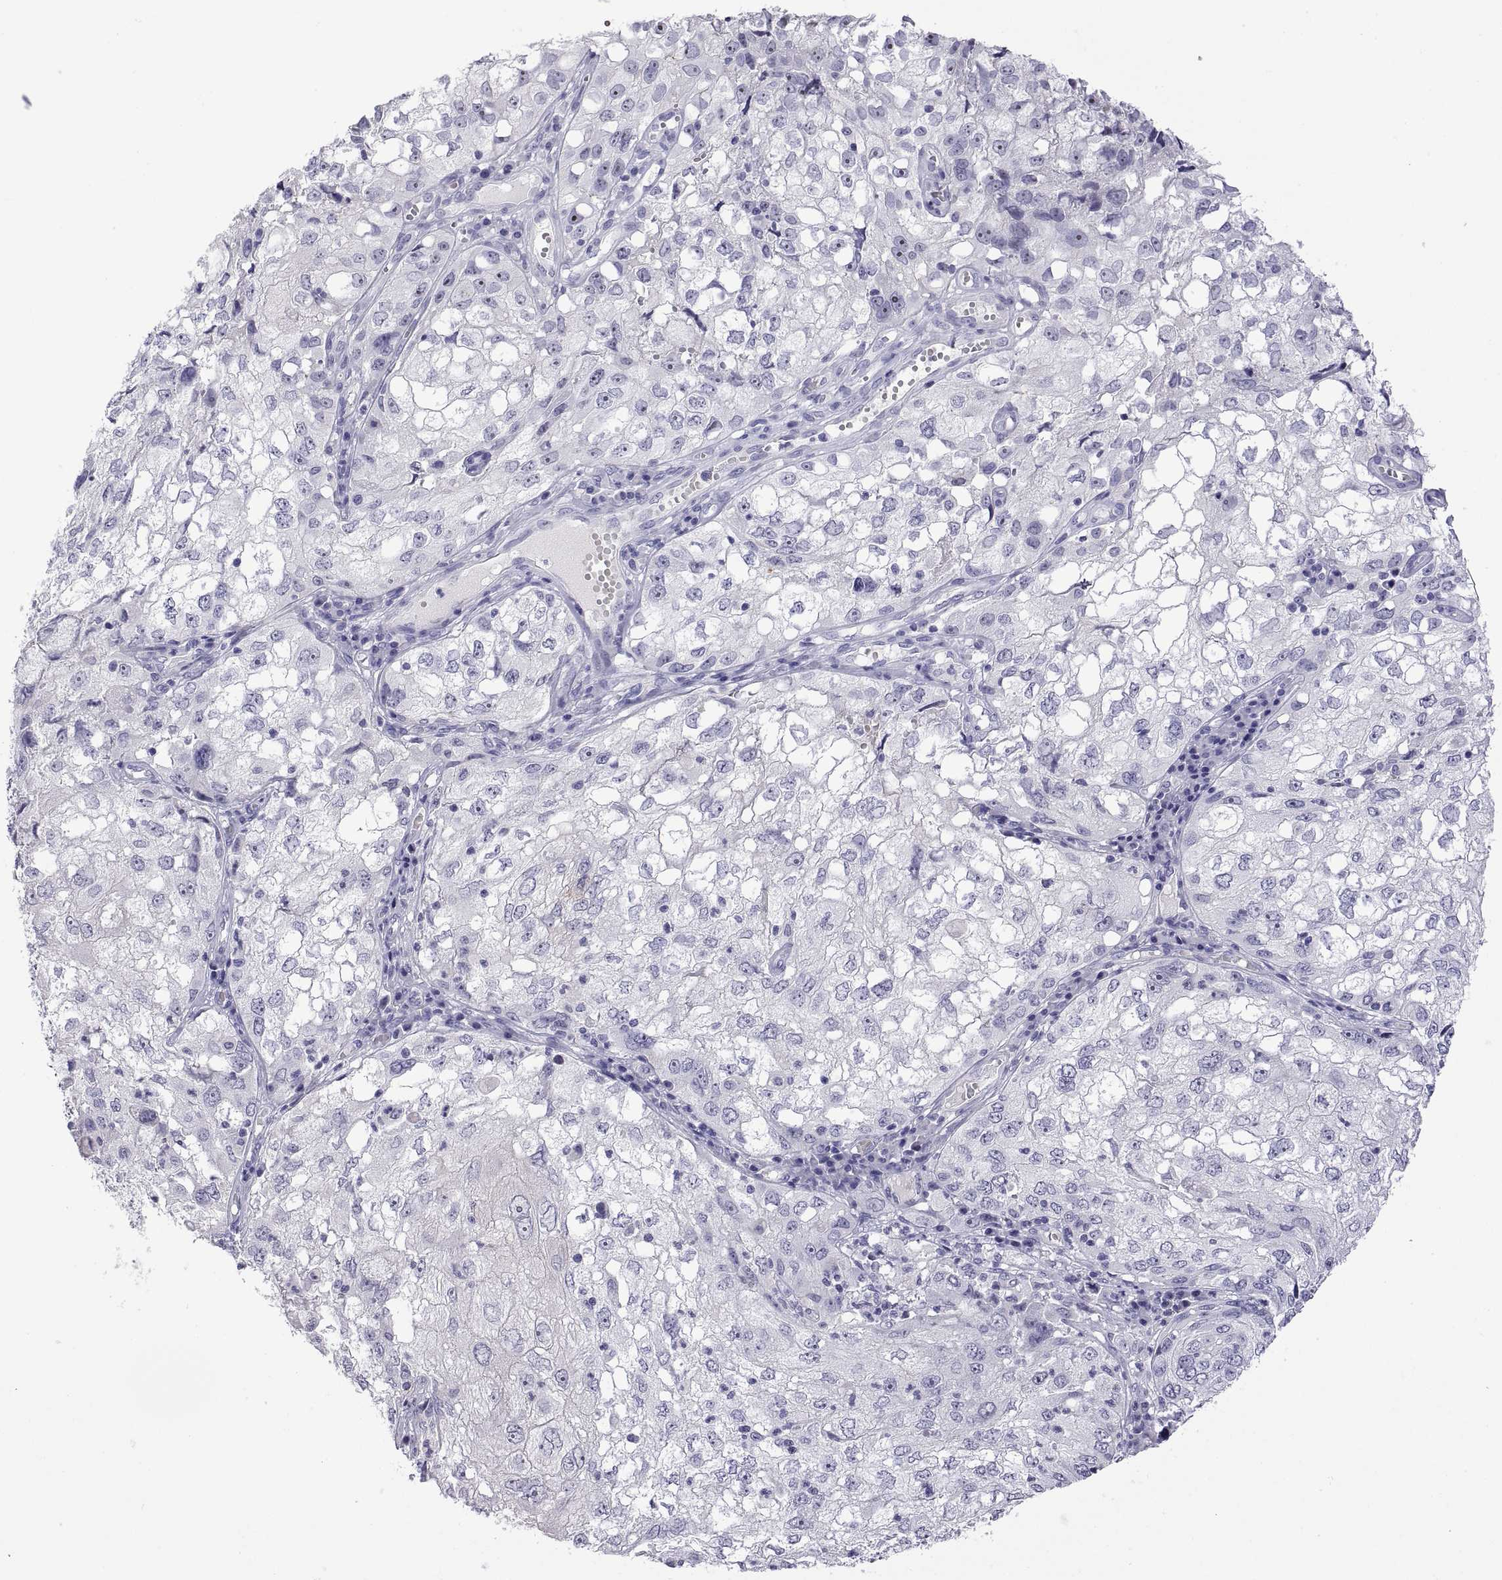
{"staining": {"intensity": "negative", "quantity": "none", "location": "none"}, "tissue": "cervical cancer", "cell_type": "Tumor cells", "image_type": "cancer", "snomed": [{"axis": "morphology", "description": "Squamous cell carcinoma, NOS"}, {"axis": "topography", "description": "Cervix"}], "caption": "Immunohistochemistry photomicrograph of squamous cell carcinoma (cervical) stained for a protein (brown), which reveals no expression in tumor cells.", "gene": "VSX2", "patient": {"sex": "female", "age": 36}}